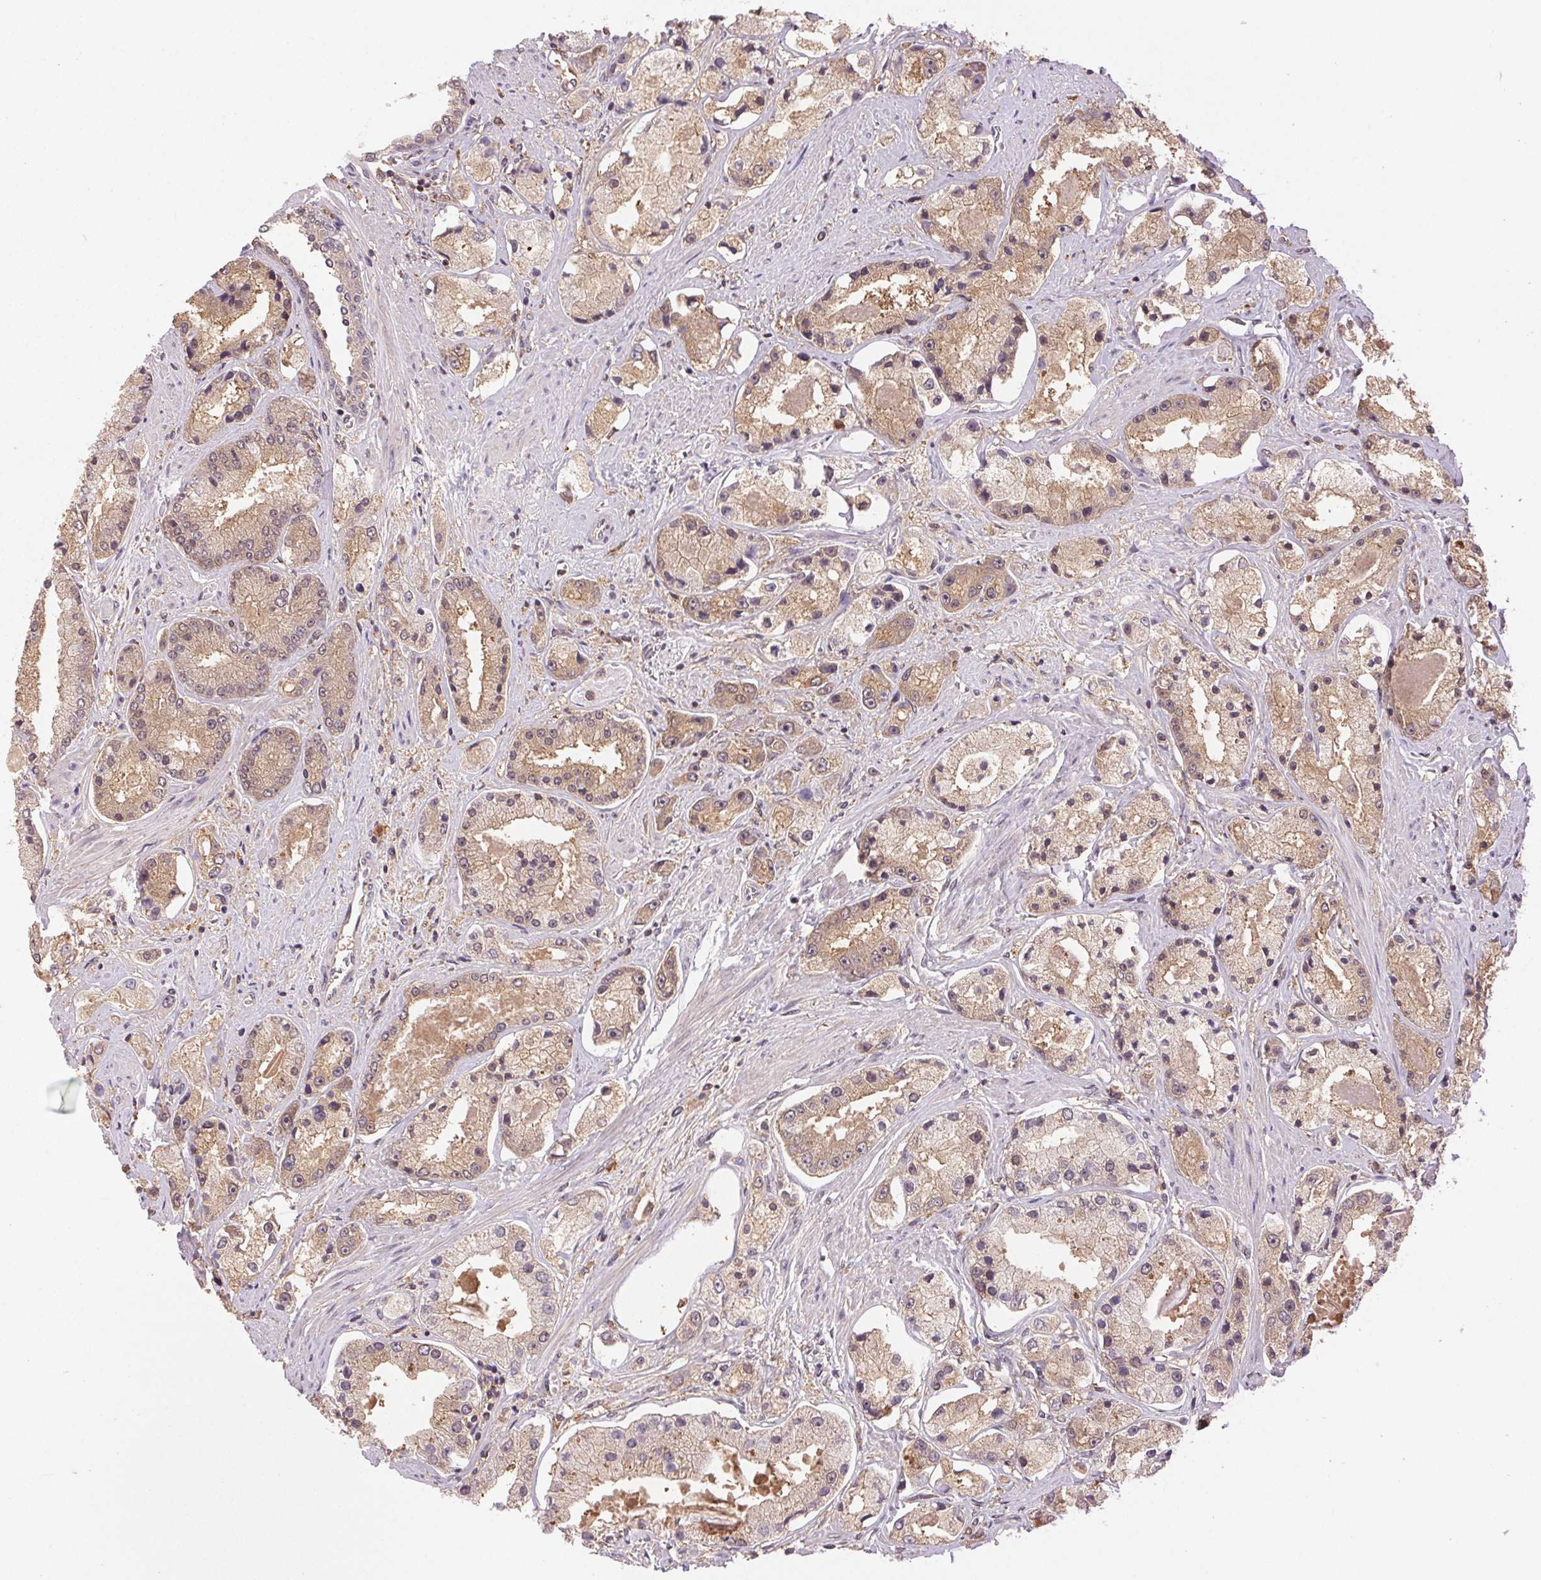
{"staining": {"intensity": "weak", "quantity": ">75%", "location": "cytoplasmic/membranous"}, "tissue": "prostate cancer", "cell_type": "Tumor cells", "image_type": "cancer", "snomed": [{"axis": "morphology", "description": "Adenocarcinoma, High grade"}, {"axis": "topography", "description": "Prostate"}], "caption": "Approximately >75% of tumor cells in human prostate cancer show weak cytoplasmic/membranous protein positivity as visualized by brown immunohistochemical staining.", "gene": "GDI2", "patient": {"sex": "male", "age": 67}}